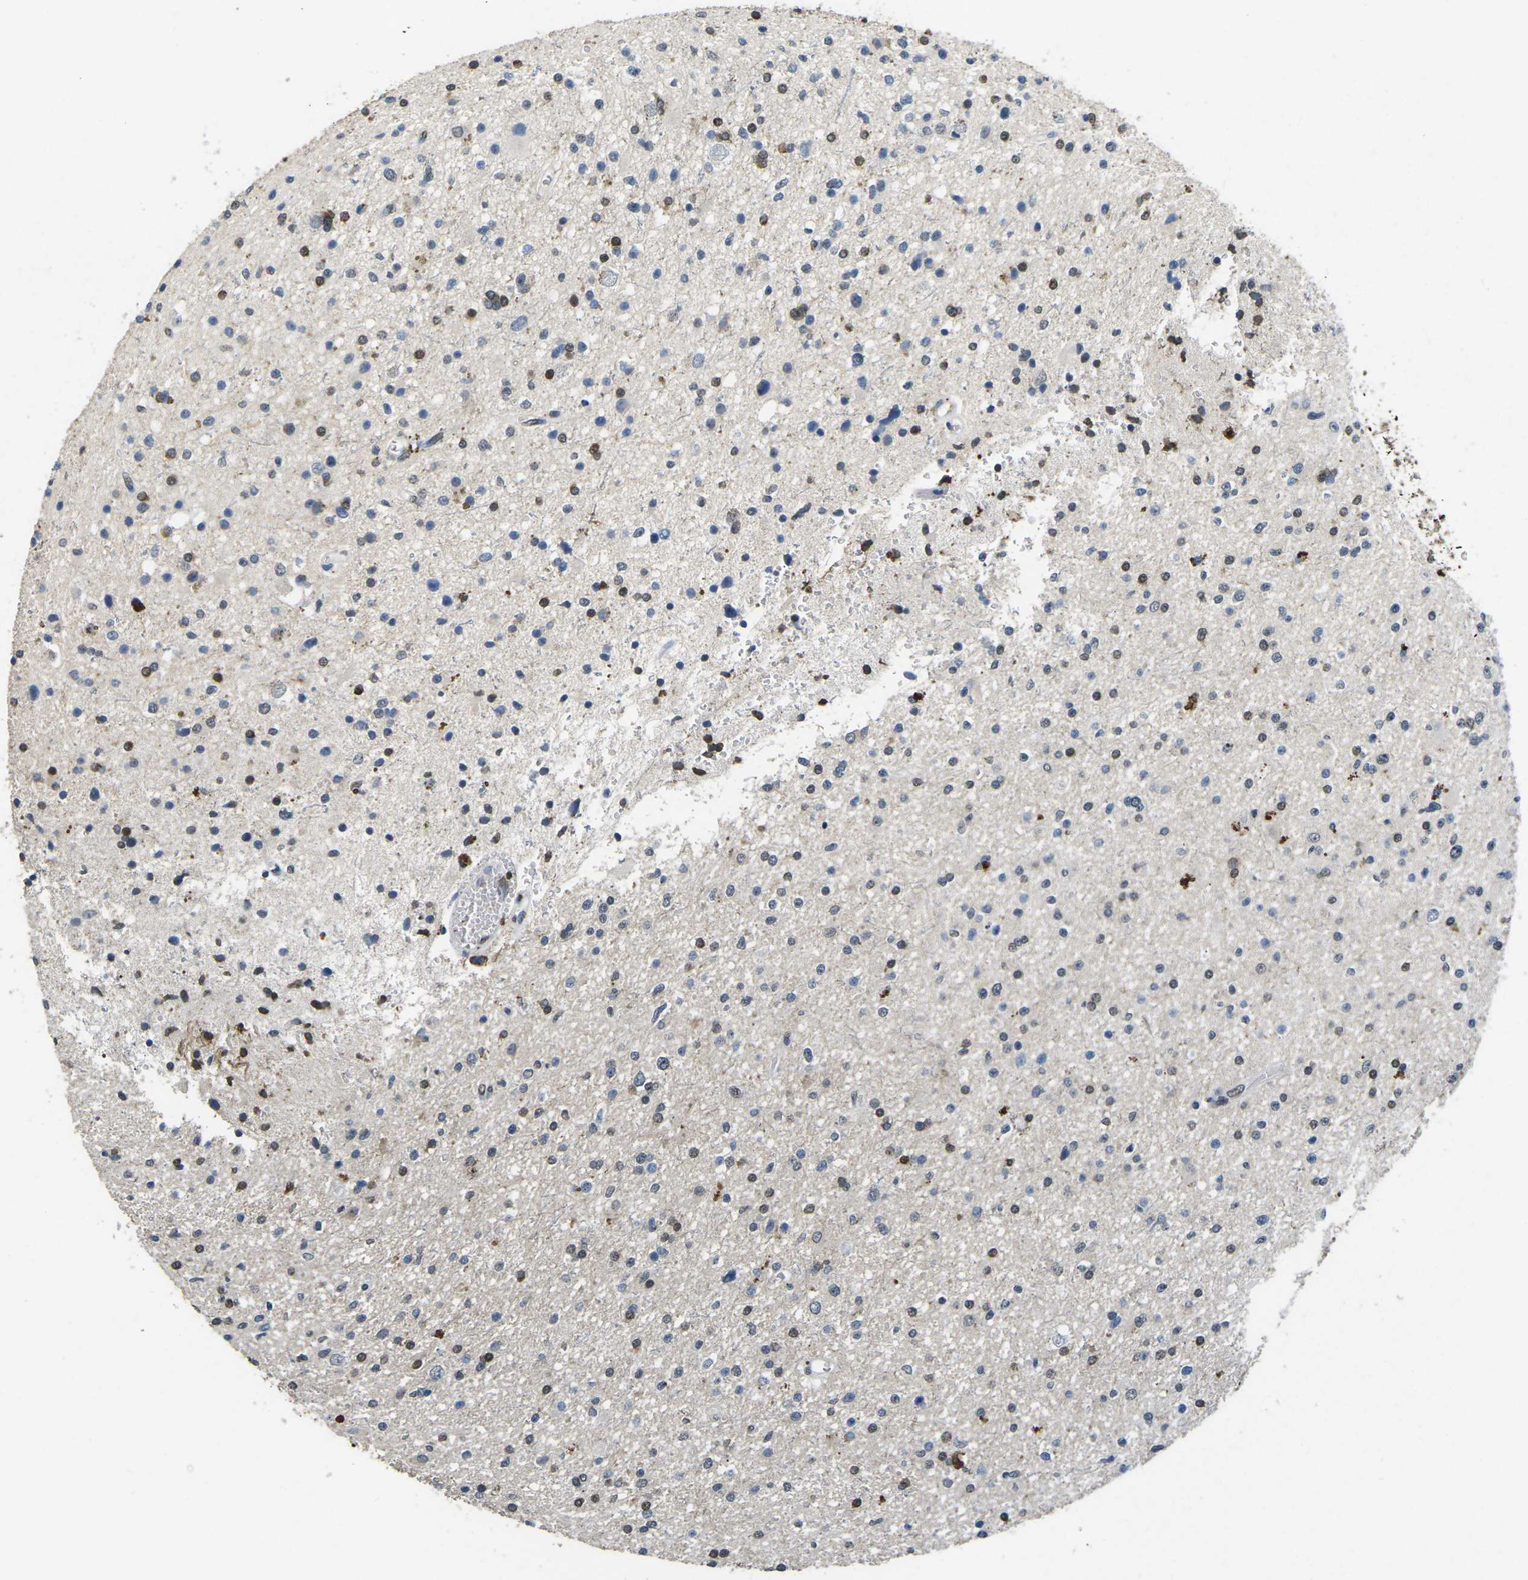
{"staining": {"intensity": "moderate", "quantity": "<25%", "location": "nuclear"}, "tissue": "glioma", "cell_type": "Tumor cells", "image_type": "cancer", "snomed": [{"axis": "morphology", "description": "Glioma, malignant, High grade"}, {"axis": "topography", "description": "Brain"}], "caption": "Glioma stained with a protein marker demonstrates moderate staining in tumor cells.", "gene": "SCNN1B", "patient": {"sex": "male", "age": 33}}